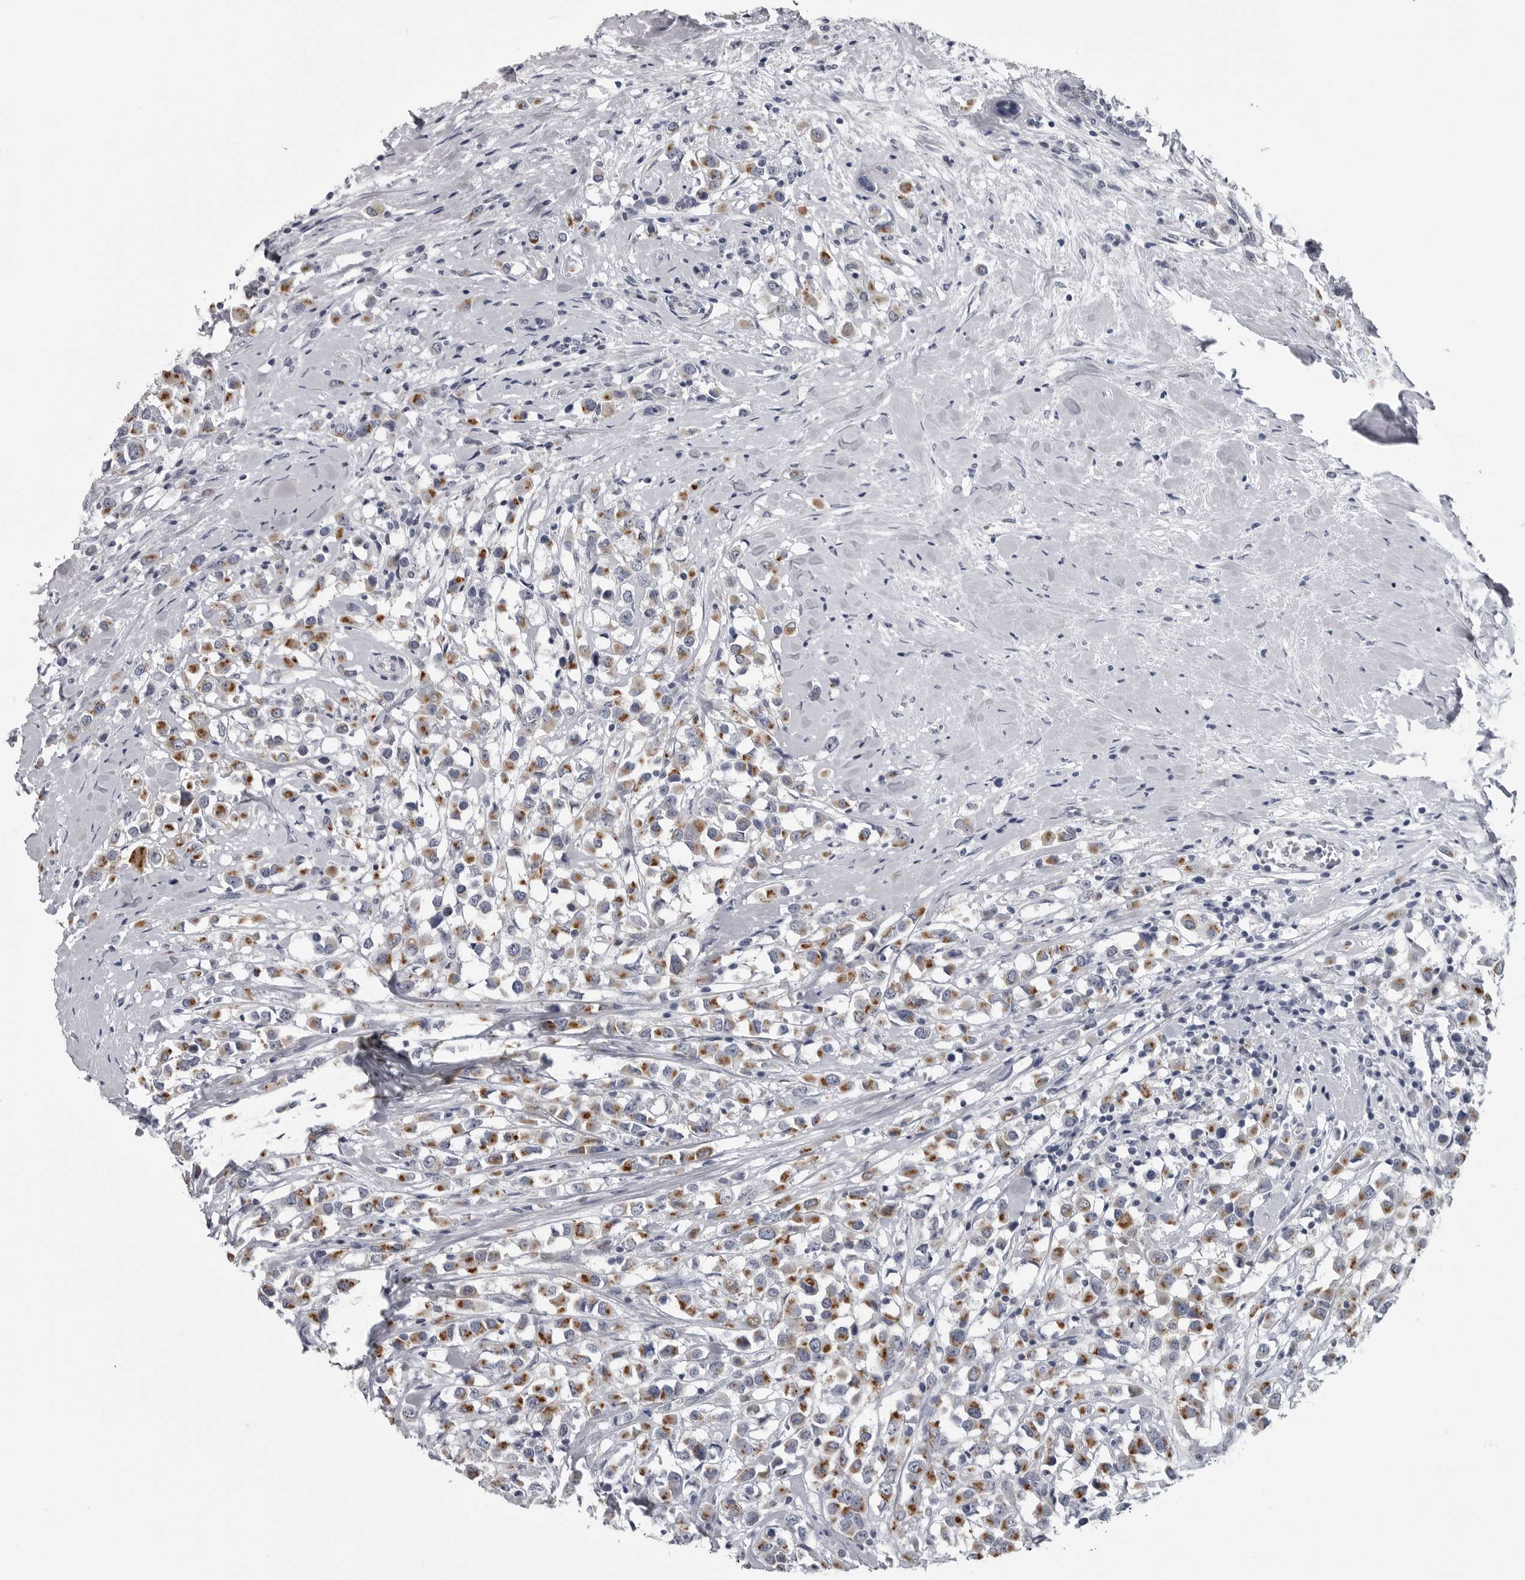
{"staining": {"intensity": "moderate", "quantity": ">75%", "location": "cytoplasmic/membranous"}, "tissue": "breast cancer", "cell_type": "Tumor cells", "image_type": "cancer", "snomed": [{"axis": "morphology", "description": "Duct carcinoma"}, {"axis": "topography", "description": "Breast"}], "caption": "Breast cancer (invasive ductal carcinoma) stained with a protein marker exhibits moderate staining in tumor cells.", "gene": "MYOC", "patient": {"sex": "female", "age": 61}}